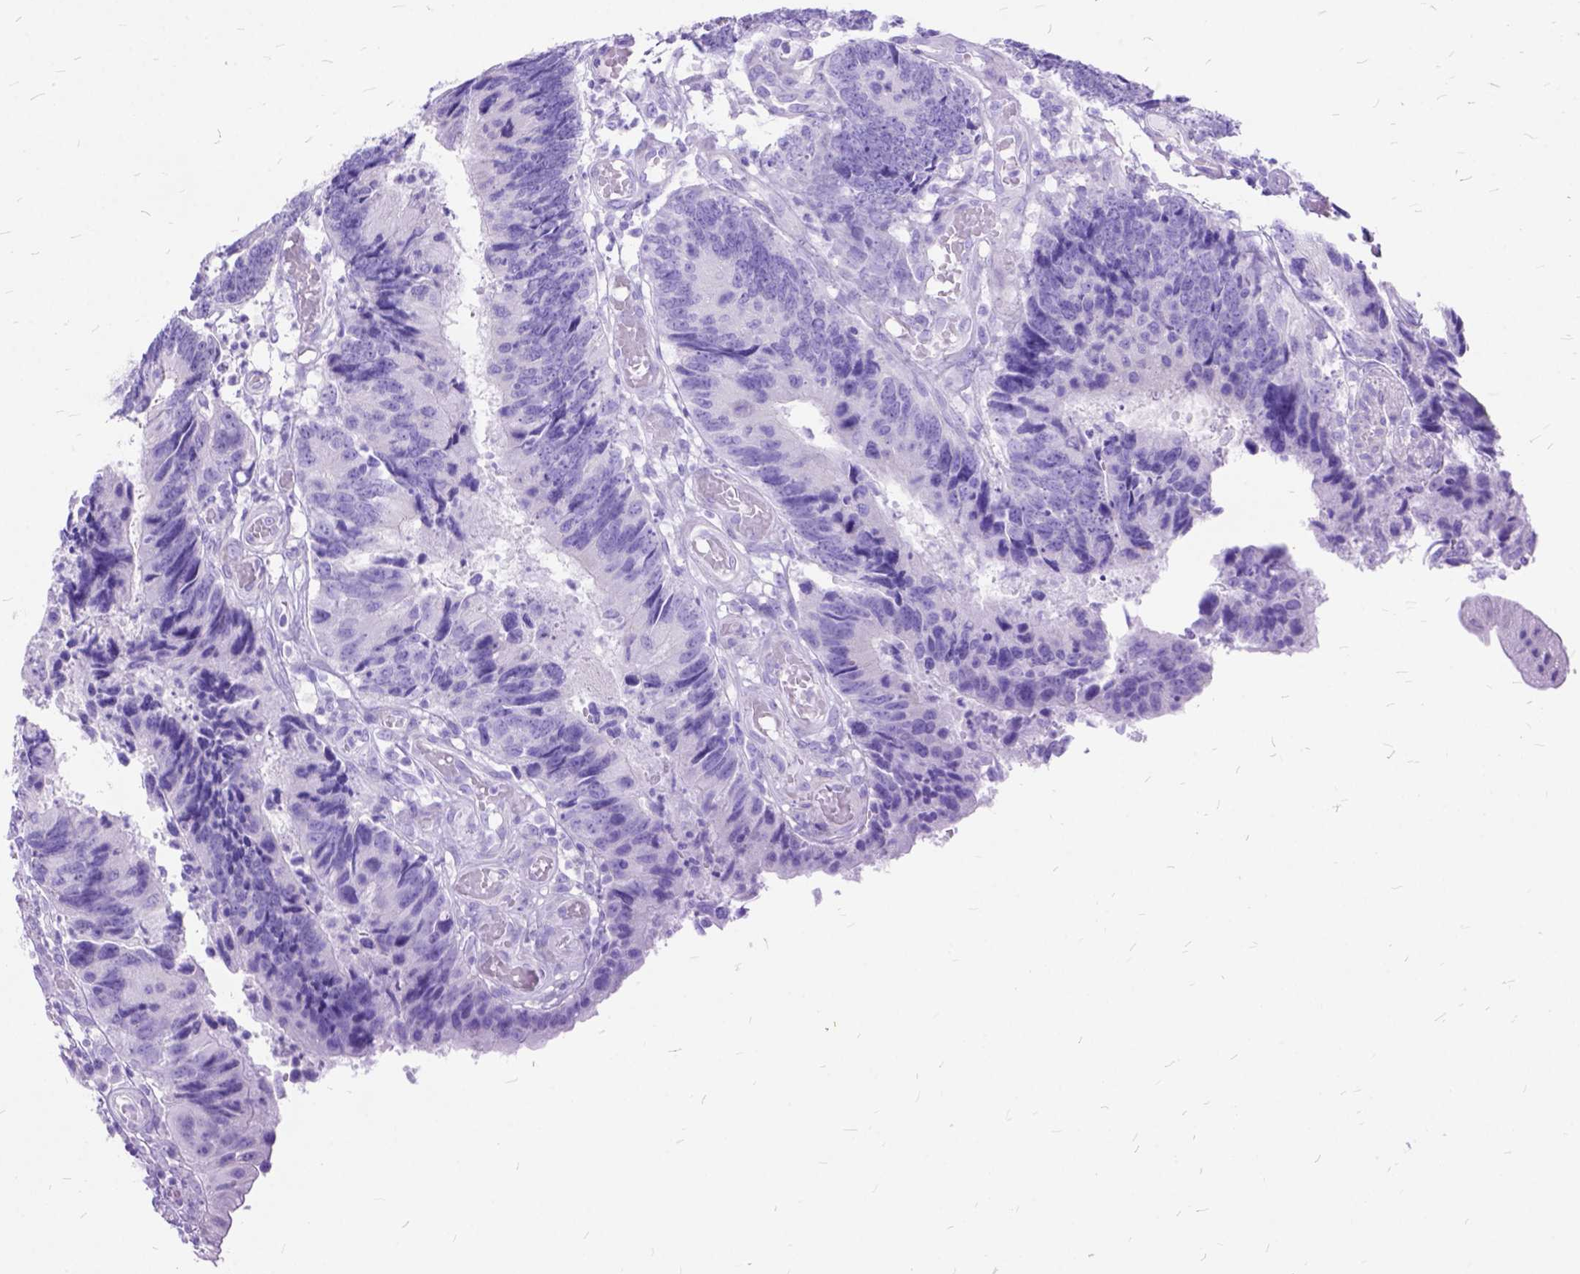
{"staining": {"intensity": "negative", "quantity": "none", "location": "none"}, "tissue": "colorectal cancer", "cell_type": "Tumor cells", "image_type": "cancer", "snomed": [{"axis": "morphology", "description": "Adenocarcinoma, NOS"}, {"axis": "topography", "description": "Colon"}], "caption": "Tumor cells are negative for protein expression in human colorectal cancer.", "gene": "DNAH2", "patient": {"sex": "female", "age": 67}}